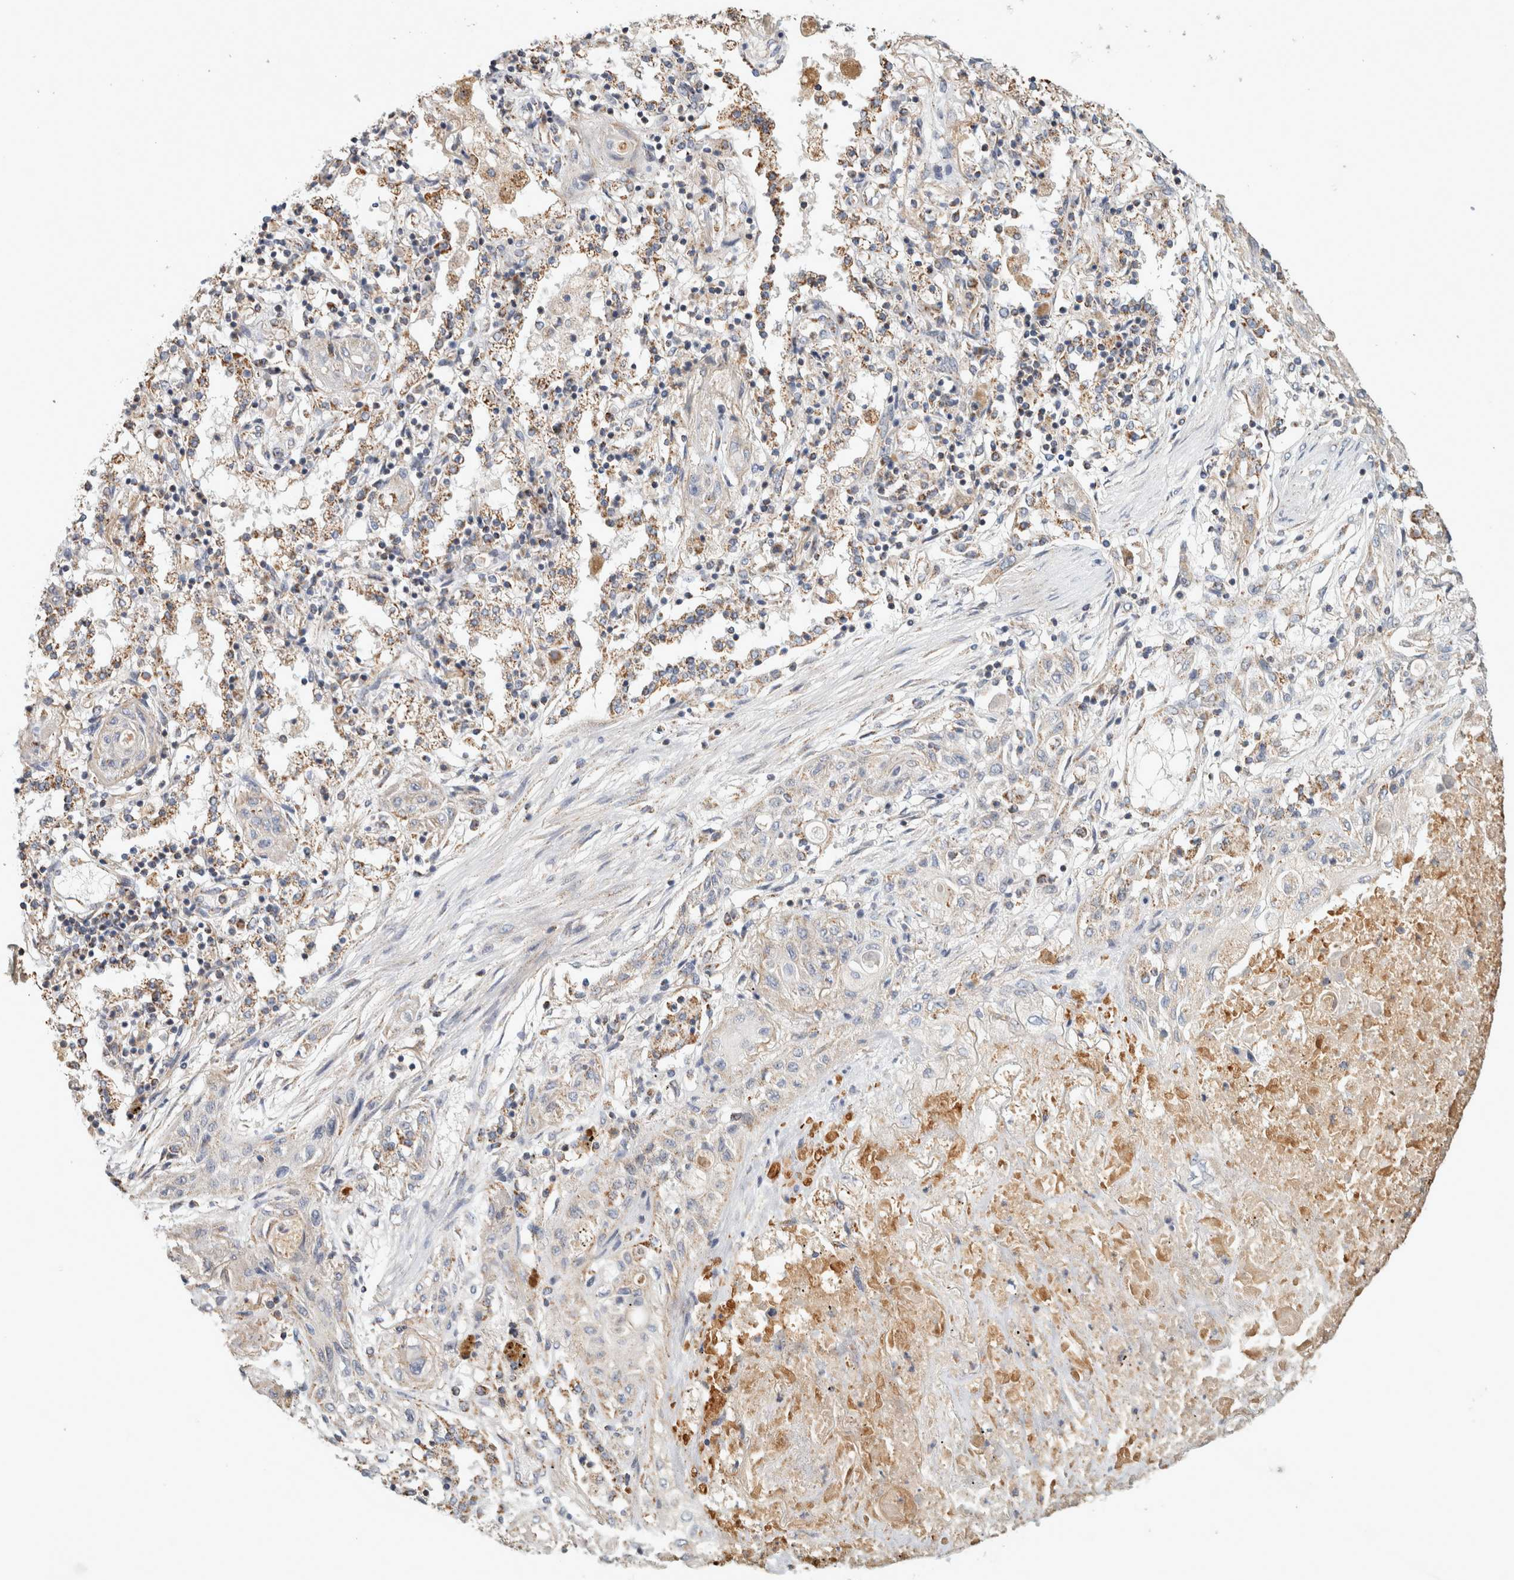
{"staining": {"intensity": "weak", "quantity": "<25%", "location": "cytoplasmic/membranous"}, "tissue": "lung cancer", "cell_type": "Tumor cells", "image_type": "cancer", "snomed": [{"axis": "morphology", "description": "Squamous cell carcinoma, NOS"}, {"axis": "topography", "description": "Lung"}], "caption": "Human lung cancer stained for a protein using immunohistochemistry (IHC) shows no staining in tumor cells.", "gene": "ST8SIA1", "patient": {"sex": "female", "age": 47}}